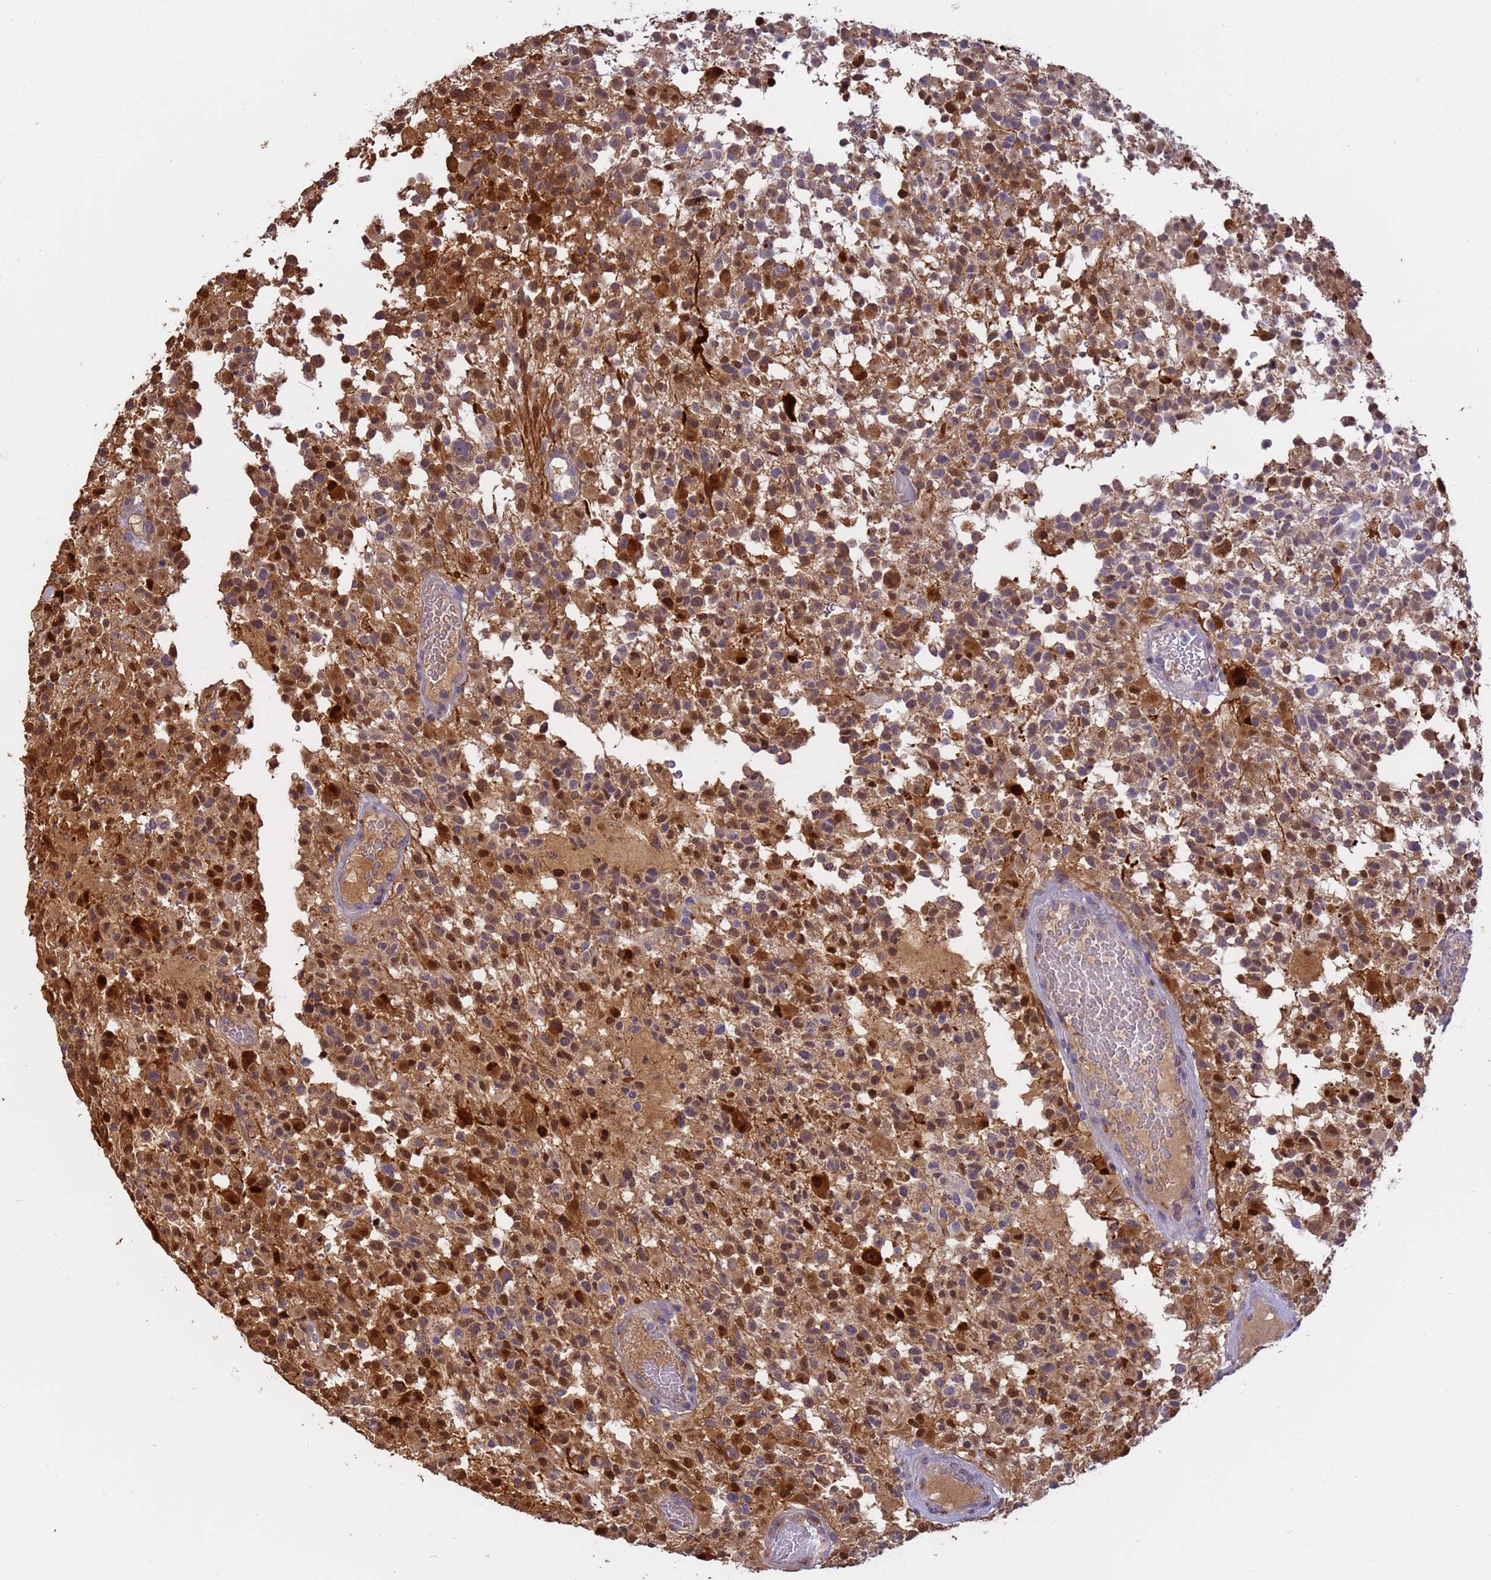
{"staining": {"intensity": "moderate", "quantity": ">75%", "location": "cytoplasmic/membranous,nuclear"}, "tissue": "glioma", "cell_type": "Tumor cells", "image_type": "cancer", "snomed": [{"axis": "morphology", "description": "Glioma, malignant, High grade"}, {"axis": "morphology", "description": "Glioblastoma, NOS"}, {"axis": "topography", "description": "Brain"}], "caption": "Glioma stained with a brown dye reveals moderate cytoplasmic/membranous and nuclear positive expression in approximately >75% of tumor cells.", "gene": "M6PR", "patient": {"sex": "male", "age": 60}}